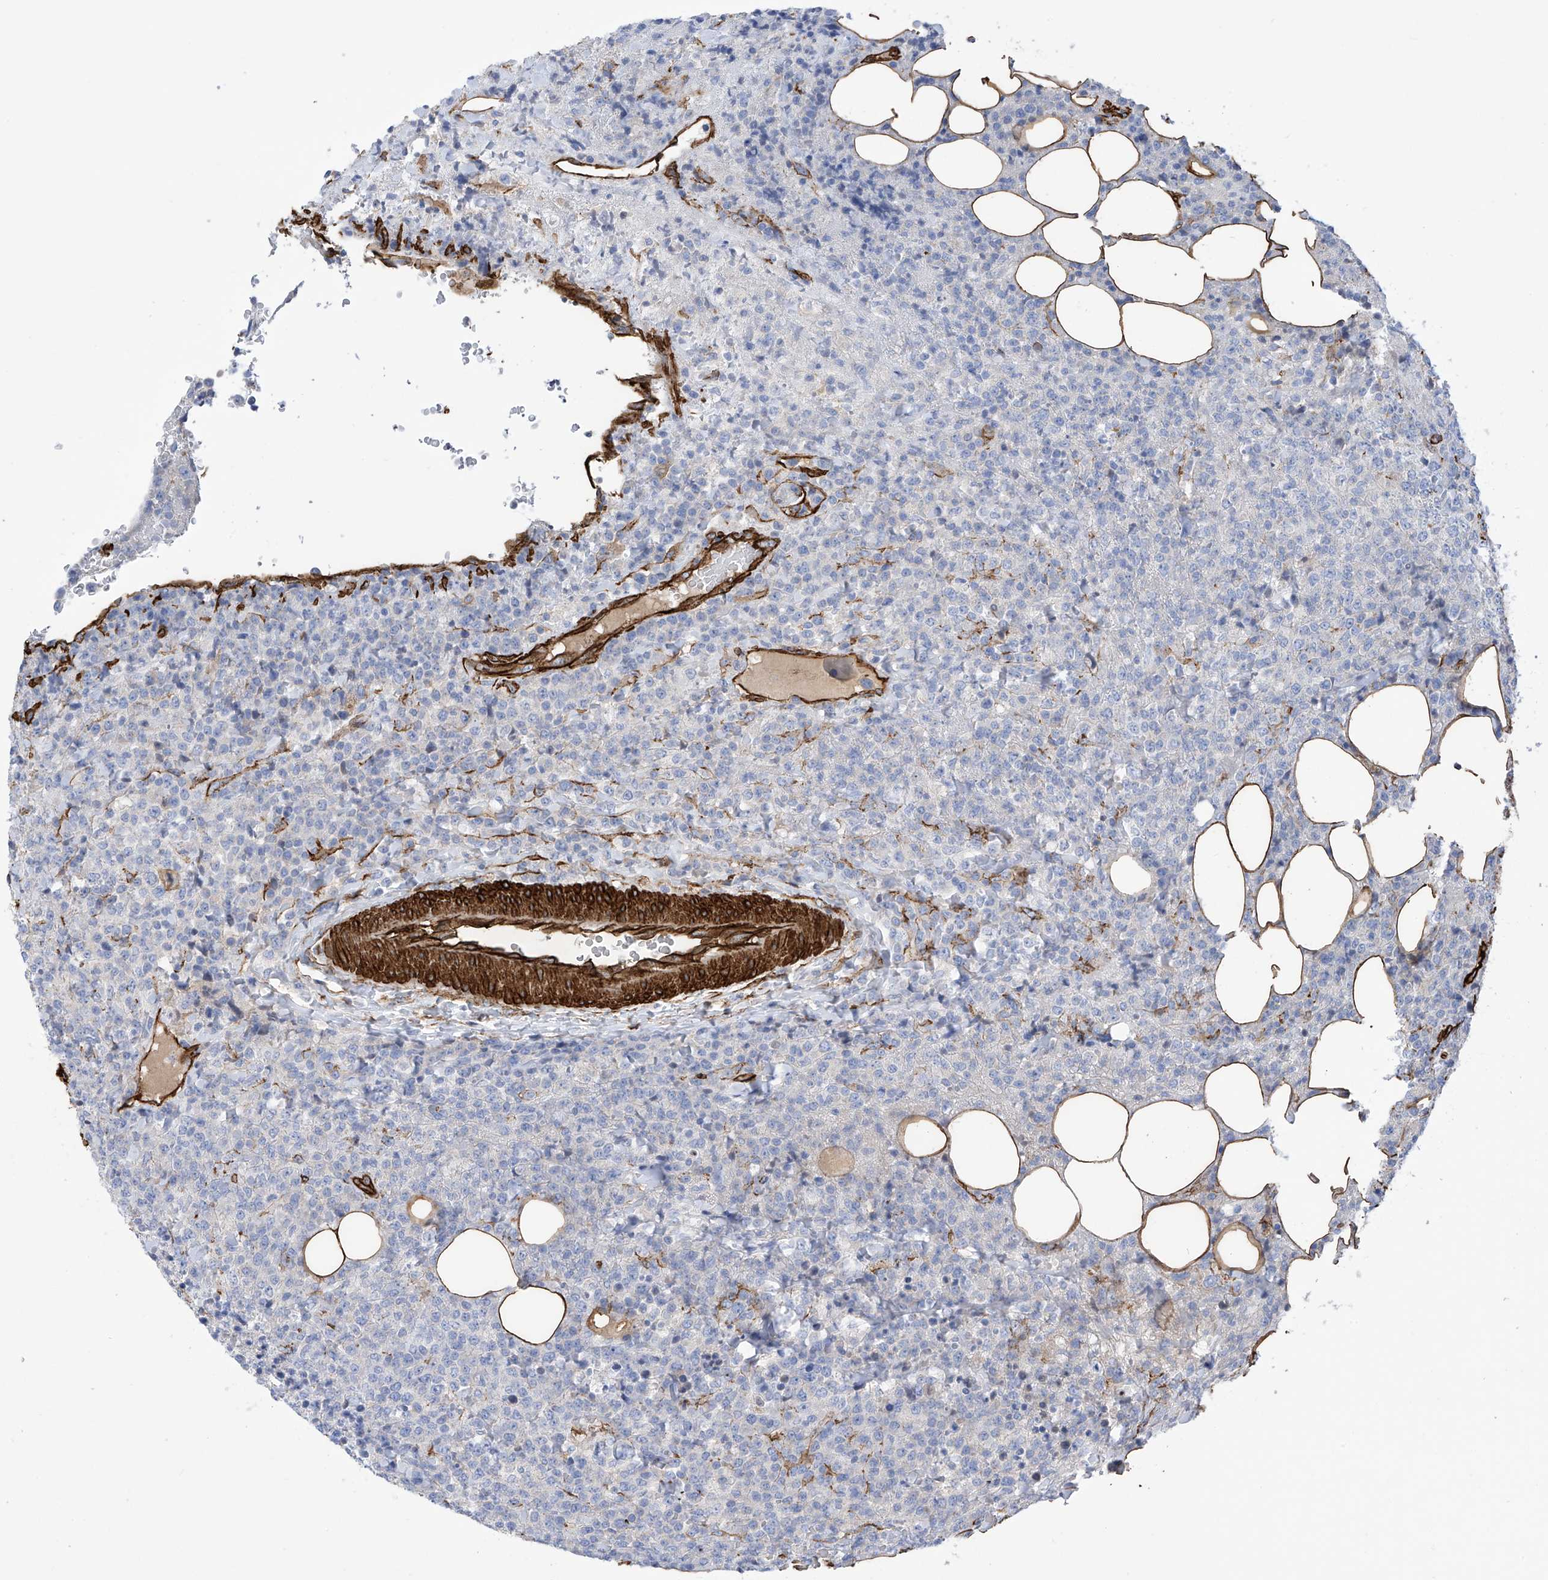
{"staining": {"intensity": "negative", "quantity": "none", "location": "none"}, "tissue": "lymphoma", "cell_type": "Tumor cells", "image_type": "cancer", "snomed": [{"axis": "morphology", "description": "Malignant lymphoma, non-Hodgkin's type, High grade"}, {"axis": "topography", "description": "Lymph node"}], "caption": "High power microscopy histopathology image of an immunohistochemistry image of malignant lymphoma, non-Hodgkin's type (high-grade), revealing no significant staining in tumor cells.", "gene": "UBTD1", "patient": {"sex": "male", "age": 13}}